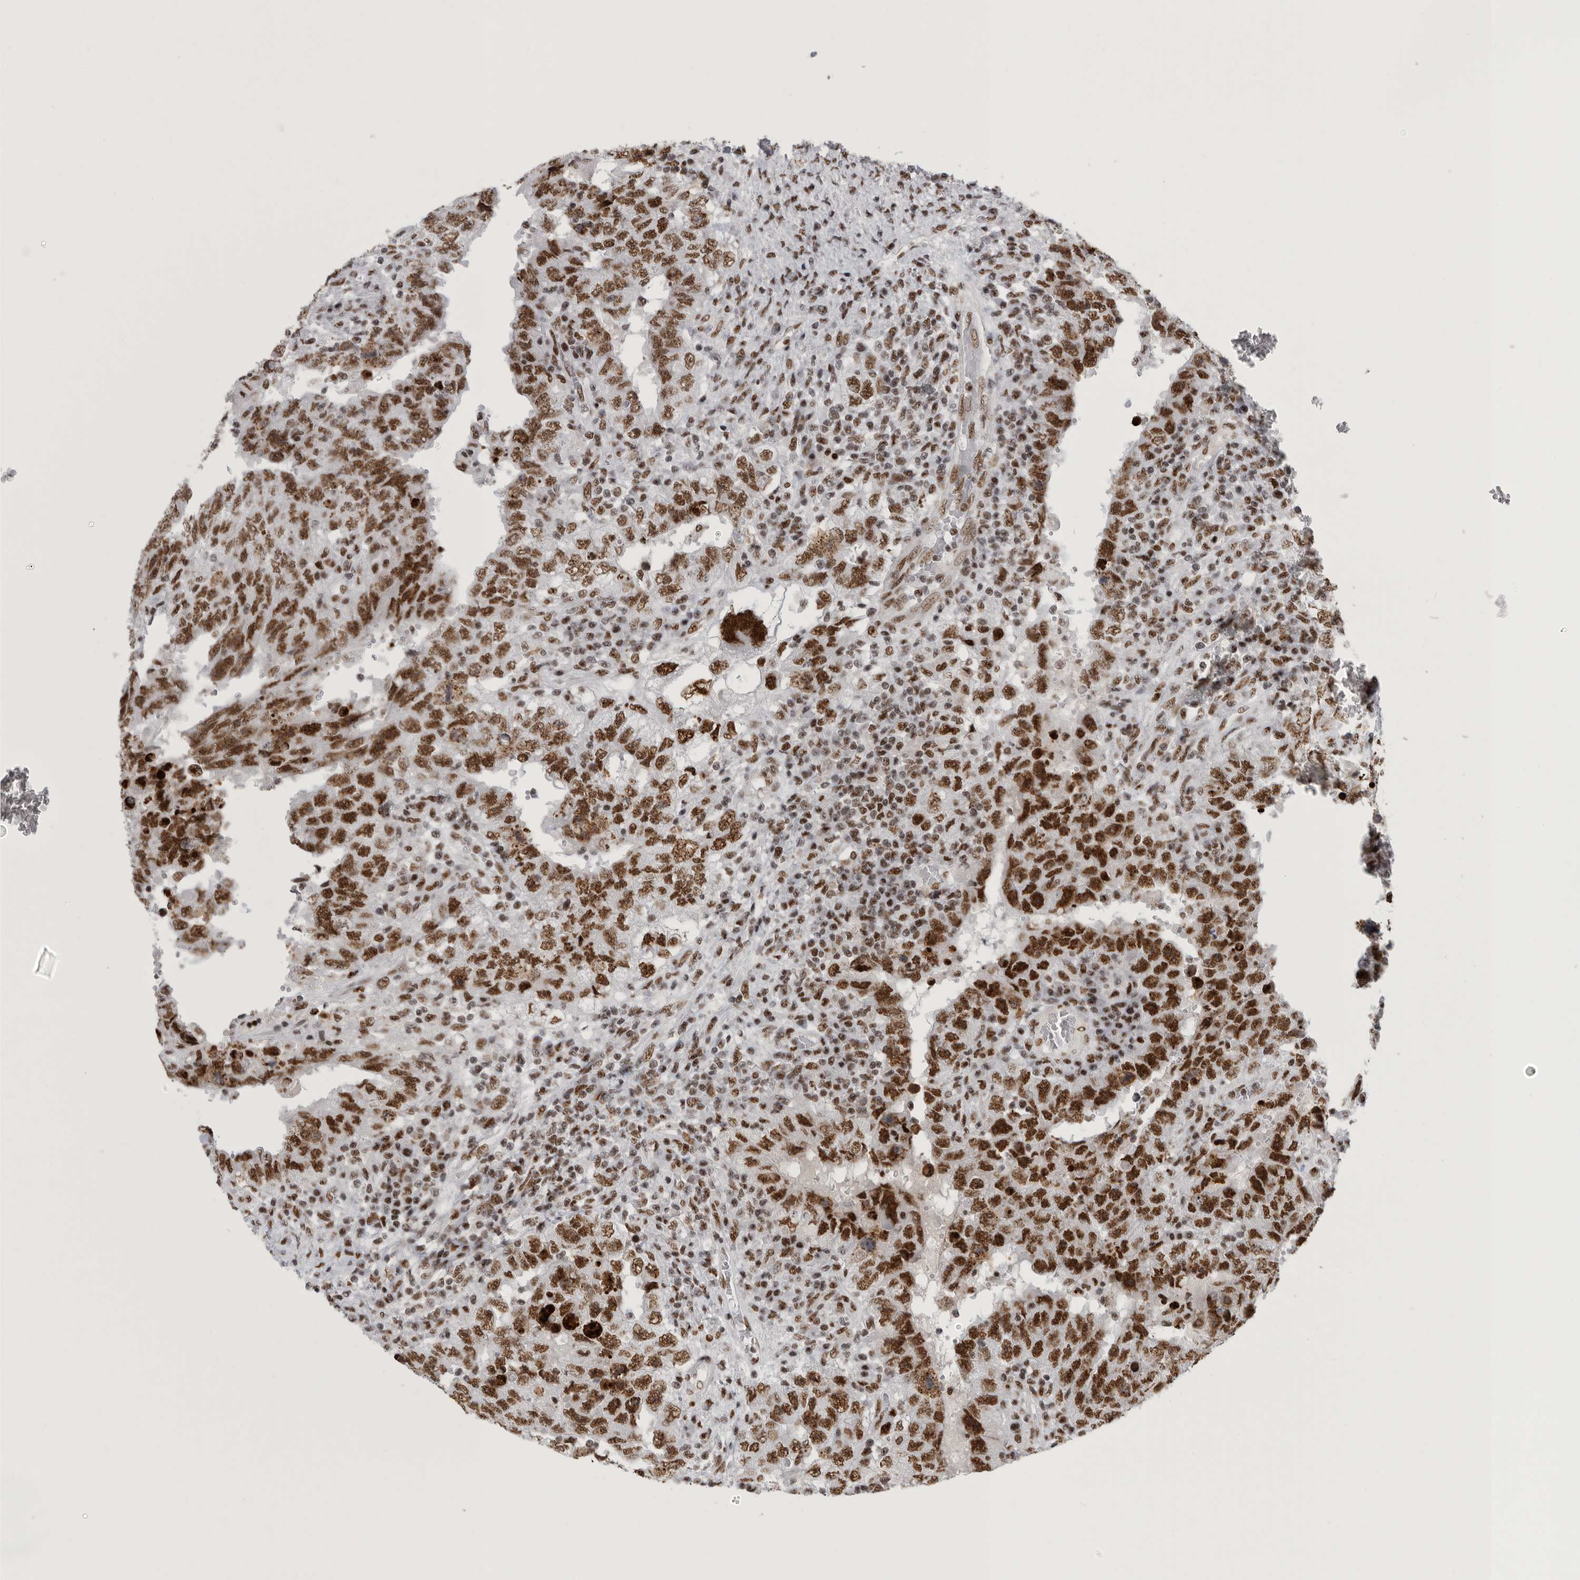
{"staining": {"intensity": "strong", "quantity": ">75%", "location": "nuclear"}, "tissue": "testis cancer", "cell_type": "Tumor cells", "image_type": "cancer", "snomed": [{"axis": "morphology", "description": "Carcinoma, Embryonal, NOS"}, {"axis": "topography", "description": "Testis"}], "caption": "The immunohistochemical stain labels strong nuclear expression in tumor cells of testis embryonal carcinoma tissue.", "gene": "BCLAF1", "patient": {"sex": "male", "age": 26}}